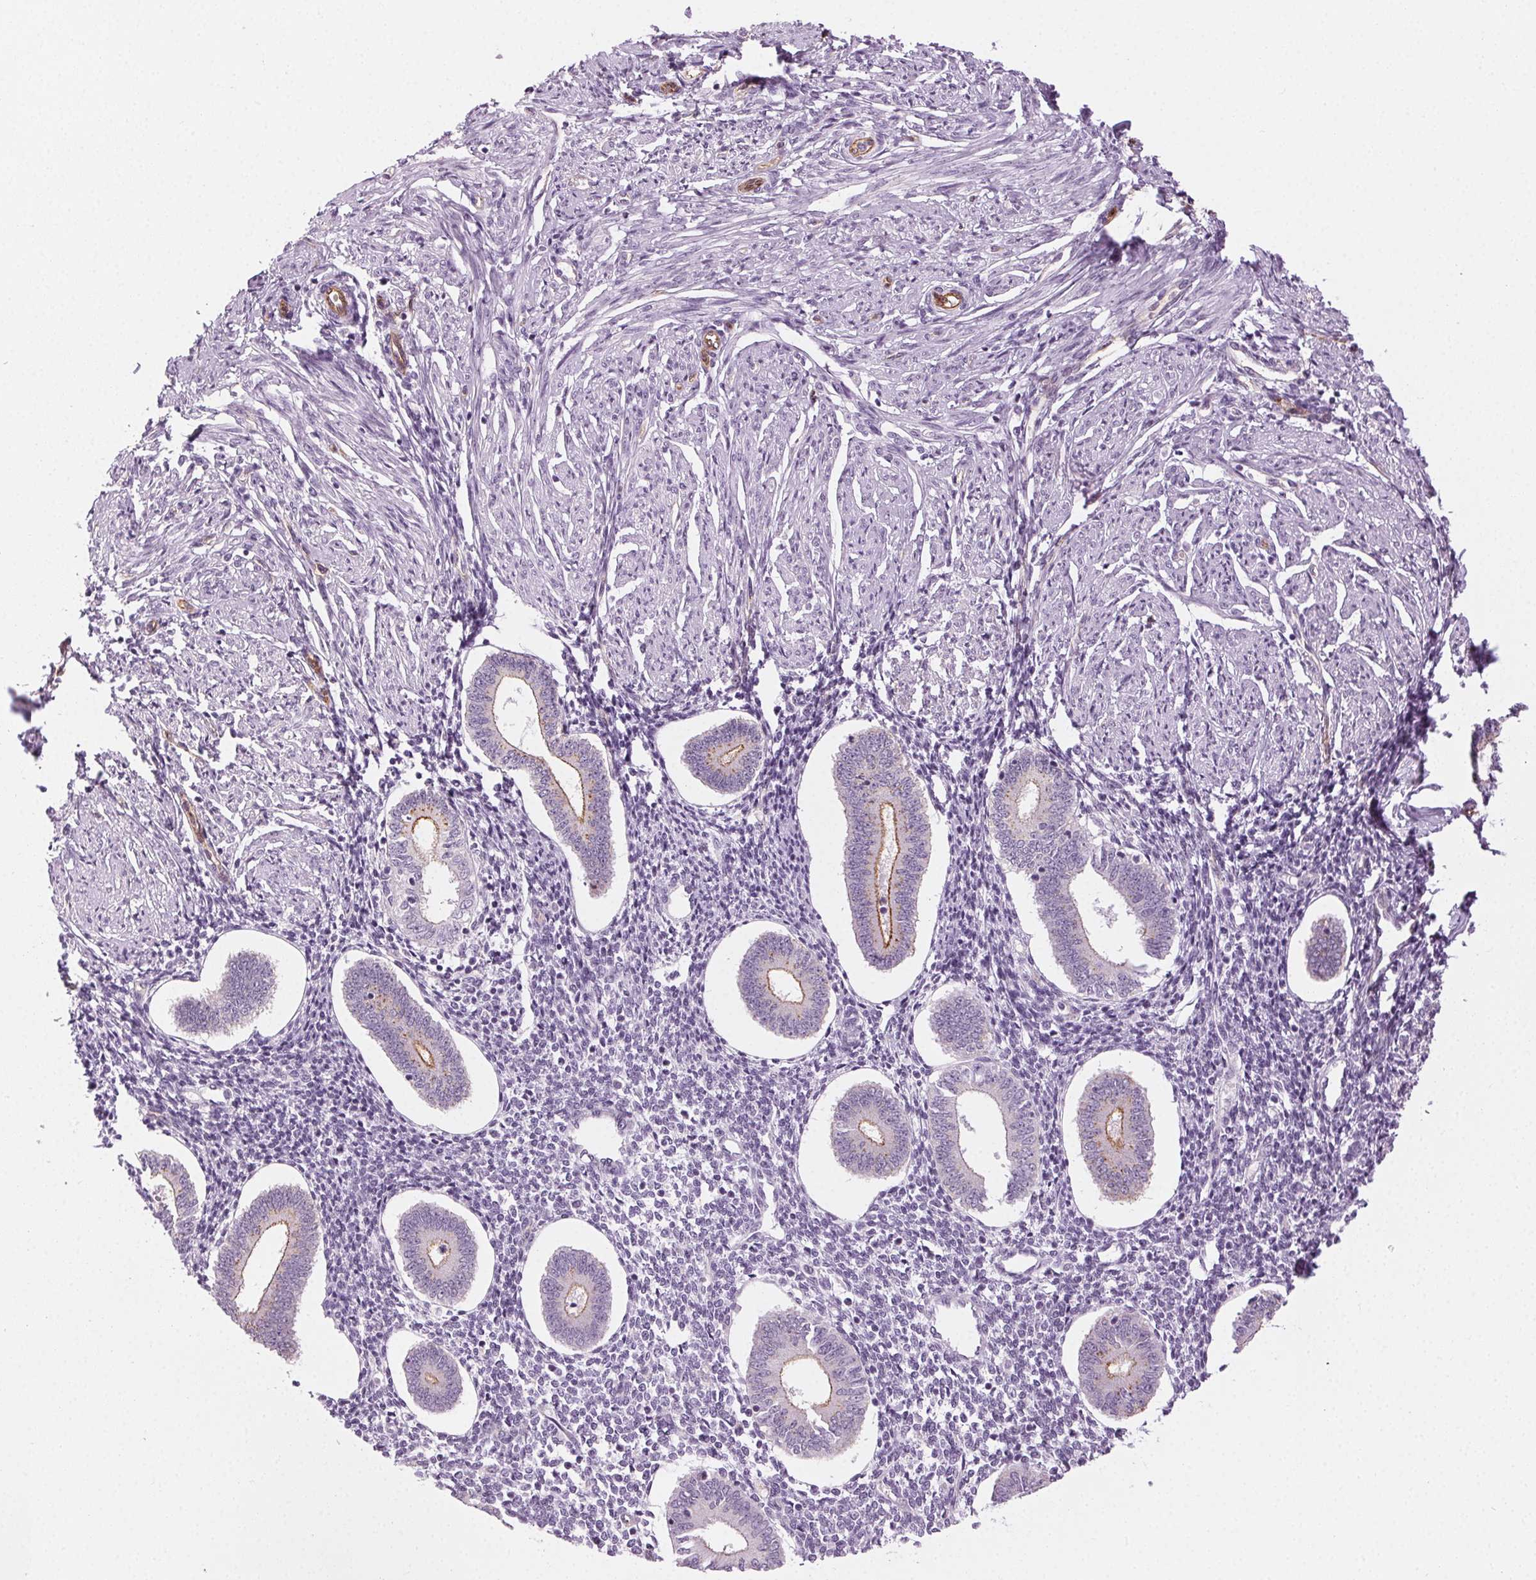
{"staining": {"intensity": "negative", "quantity": "none", "location": "none"}, "tissue": "endometrium", "cell_type": "Cells in endometrial stroma", "image_type": "normal", "snomed": [{"axis": "morphology", "description": "Normal tissue, NOS"}, {"axis": "topography", "description": "Endometrium"}], "caption": "The histopathology image shows no significant staining in cells in endometrial stroma of endometrium.", "gene": "AIF1L", "patient": {"sex": "female", "age": 40}}